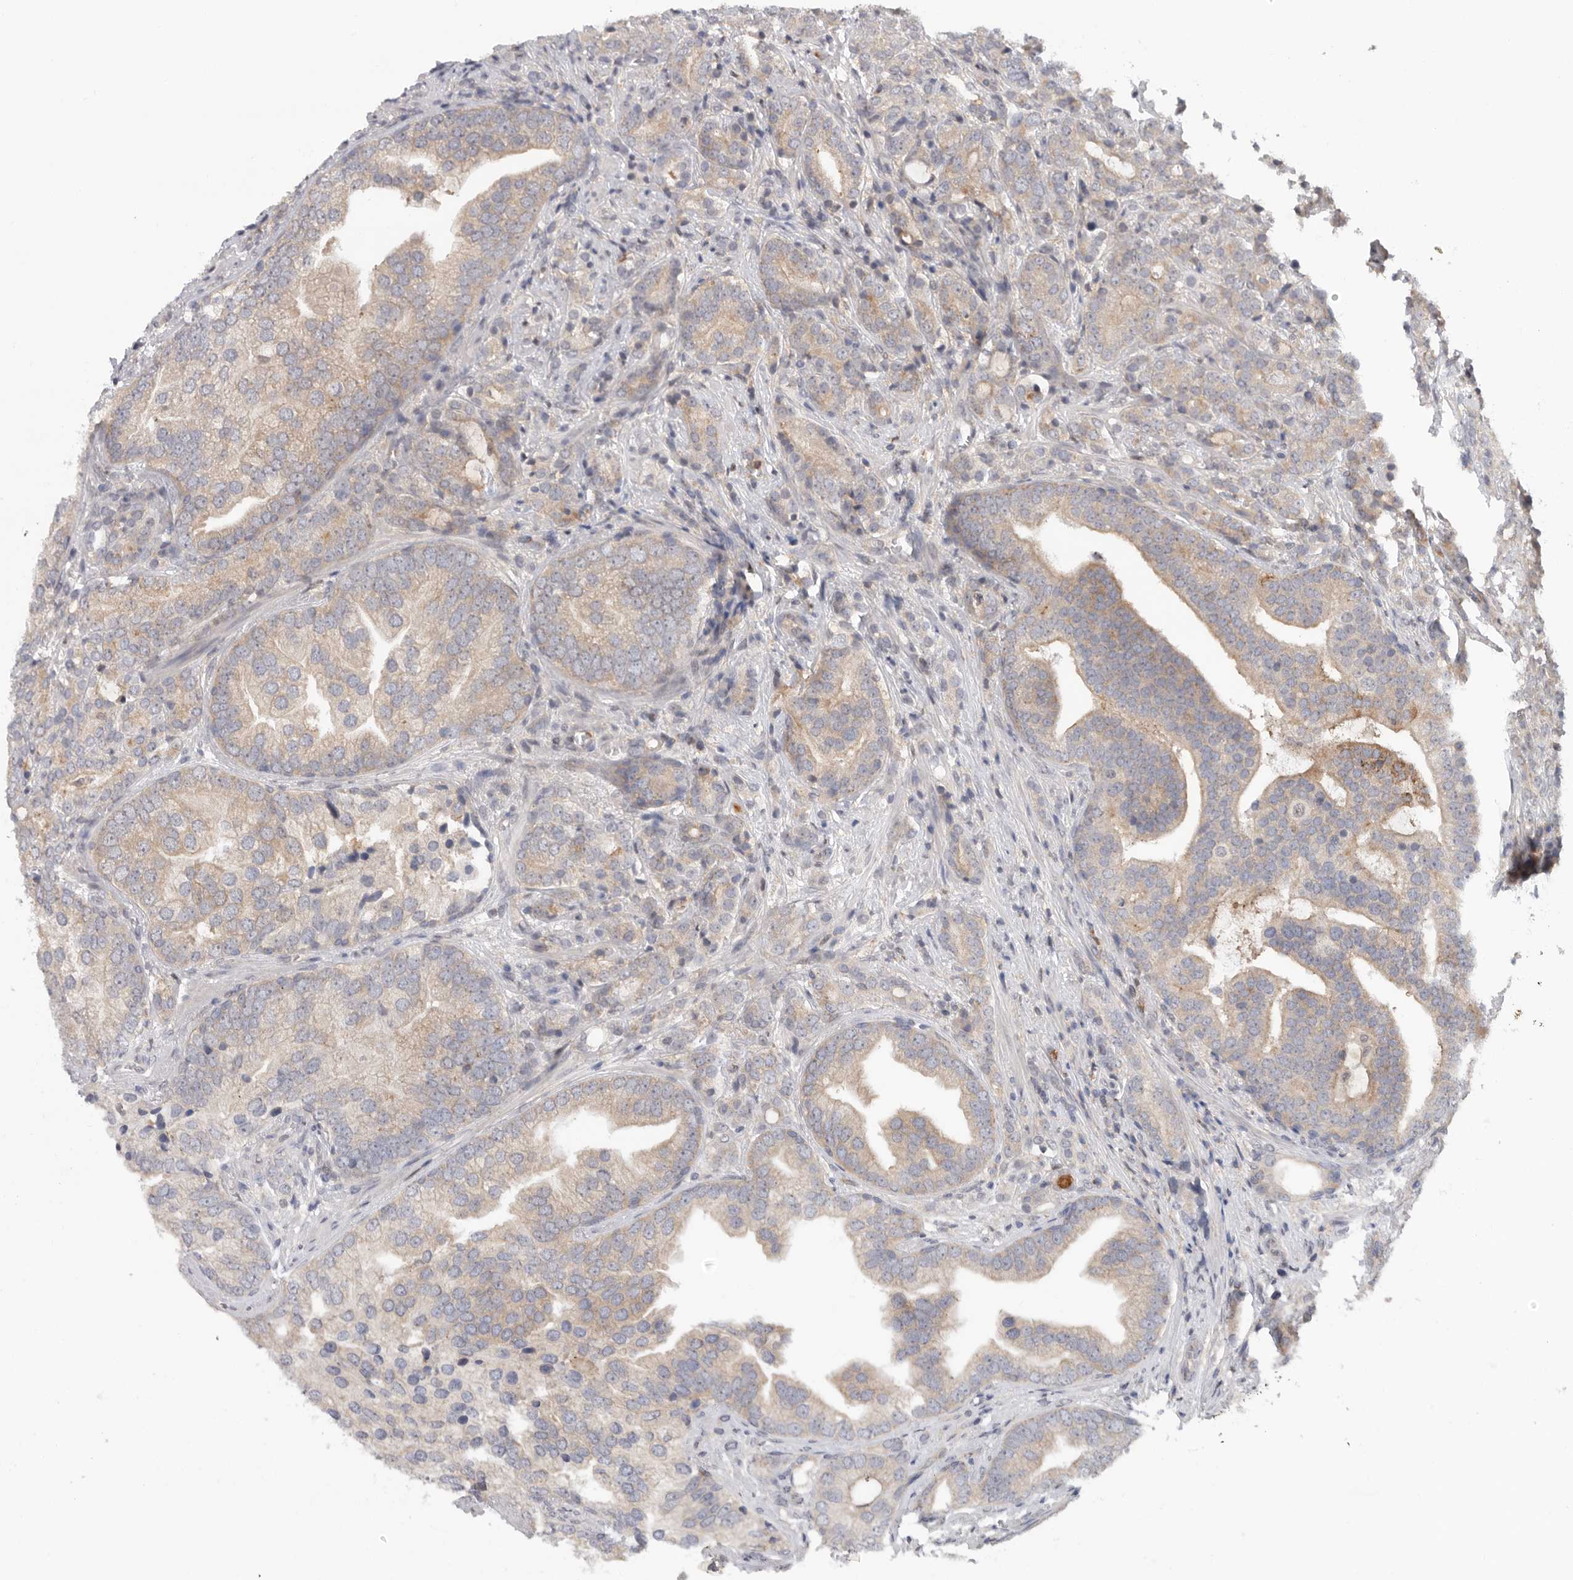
{"staining": {"intensity": "moderate", "quantity": ">75%", "location": "cytoplasmic/membranous"}, "tissue": "prostate cancer", "cell_type": "Tumor cells", "image_type": "cancer", "snomed": [{"axis": "morphology", "description": "Adenocarcinoma, High grade"}, {"axis": "topography", "description": "Prostate"}], "caption": "Tumor cells show medium levels of moderate cytoplasmic/membranous positivity in approximately >75% of cells in high-grade adenocarcinoma (prostate). (Brightfield microscopy of DAB IHC at high magnification).", "gene": "KLK5", "patient": {"sex": "male", "age": 57}}